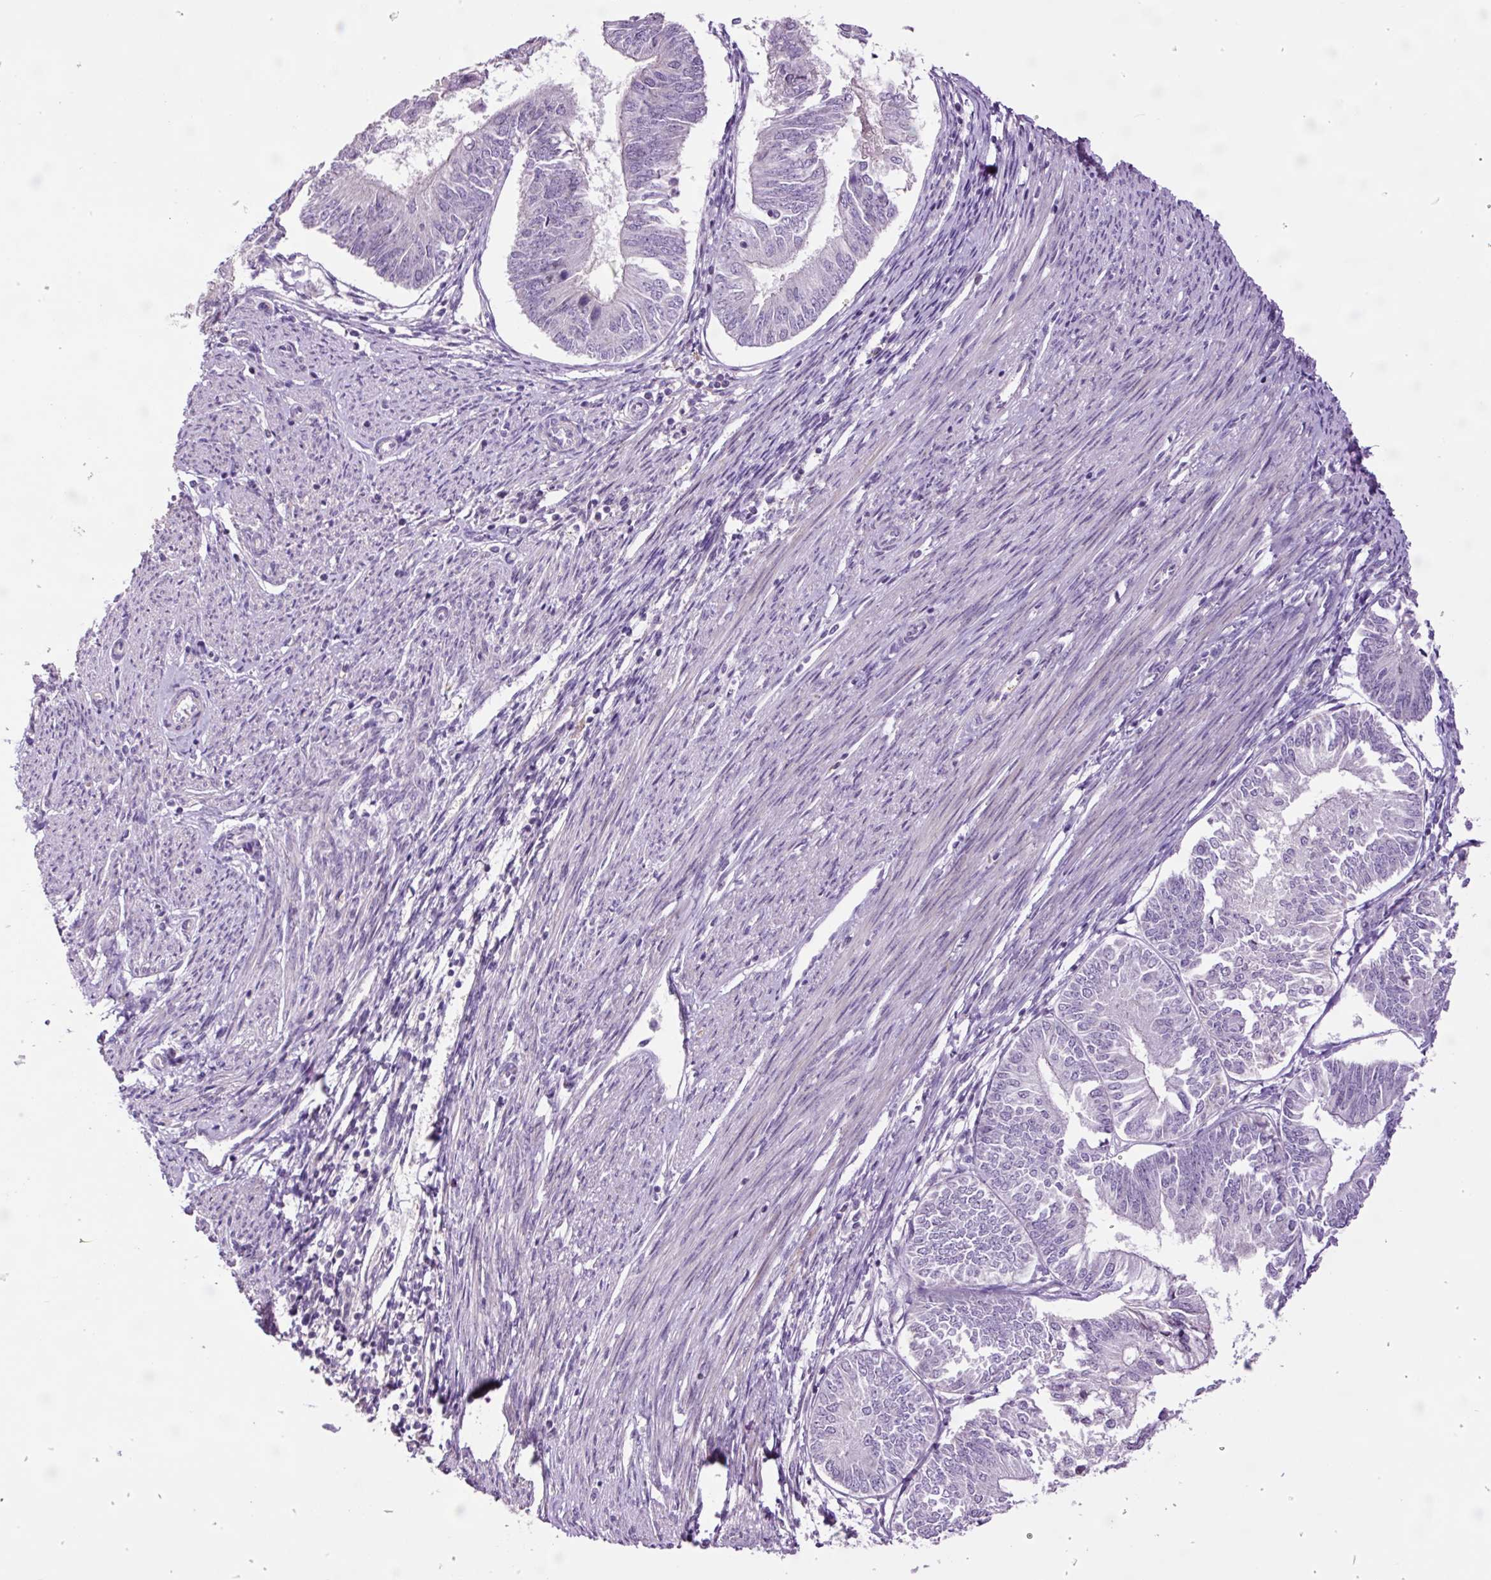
{"staining": {"intensity": "negative", "quantity": "none", "location": "none"}, "tissue": "endometrial cancer", "cell_type": "Tumor cells", "image_type": "cancer", "snomed": [{"axis": "morphology", "description": "Adenocarcinoma, NOS"}, {"axis": "topography", "description": "Endometrium"}], "caption": "IHC of endometrial cancer shows no expression in tumor cells.", "gene": "TMEM235", "patient": {"sex": "female", "age": 58}}